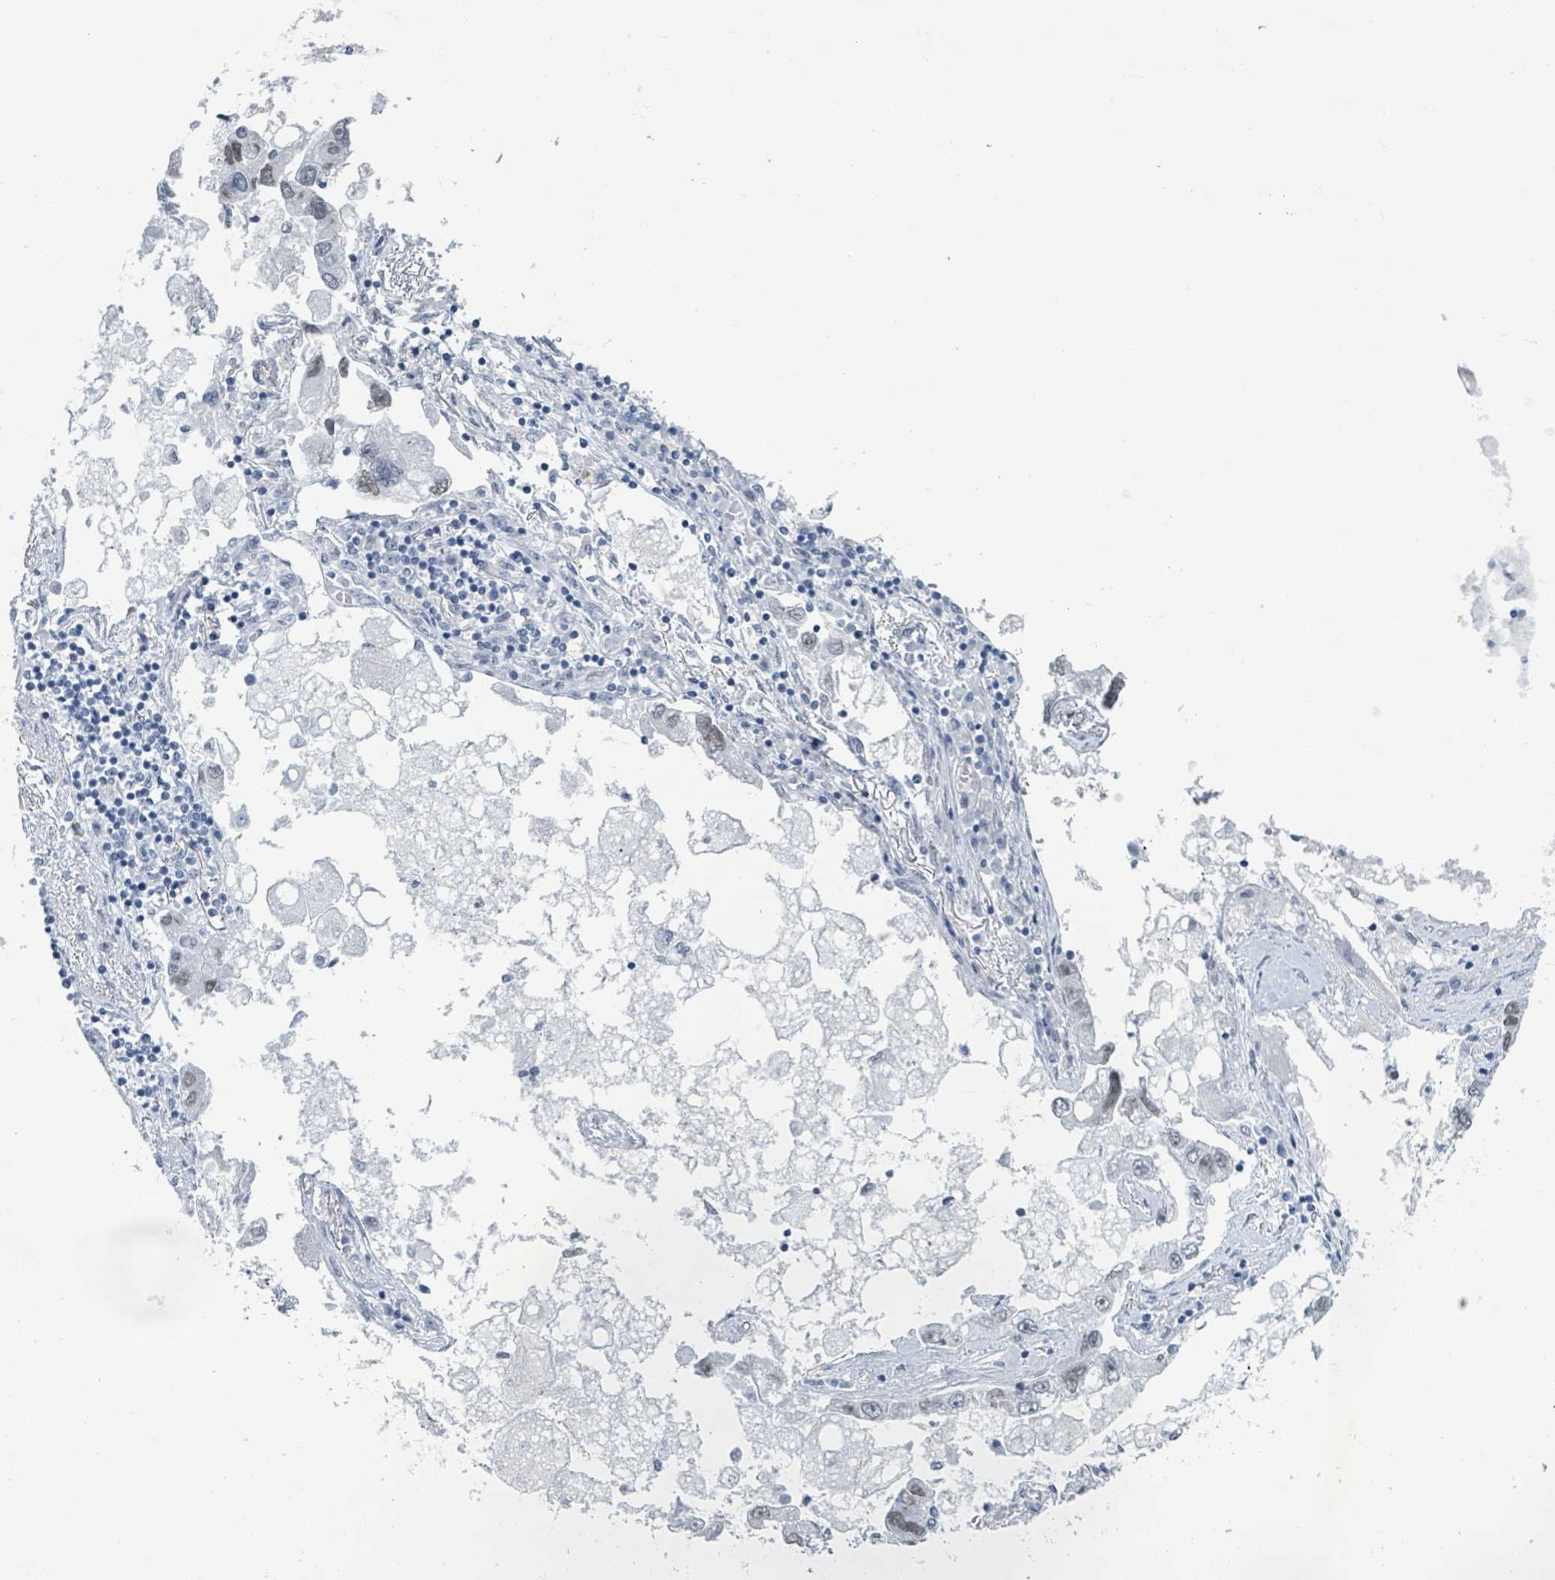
{"staining": {"intensity": "negative", "quantity": "none", "location": "none"}, "tissue": "lung cancer", "cell_type": "Tumor cells", "image_type": "cancer", "snomed": [{"axis": "morphology", "description": "Adenocarcinoma, NOS"}, {"axis": "topography", "description": "Lung"}], "caption": "Histopathology image shows no significant protein staining in tumor cells of adenocarcinoma (lung). (DAB IHC, high magnification).", "gene": "EHMT2", "patient": {"sex": "female", "age": 54}}